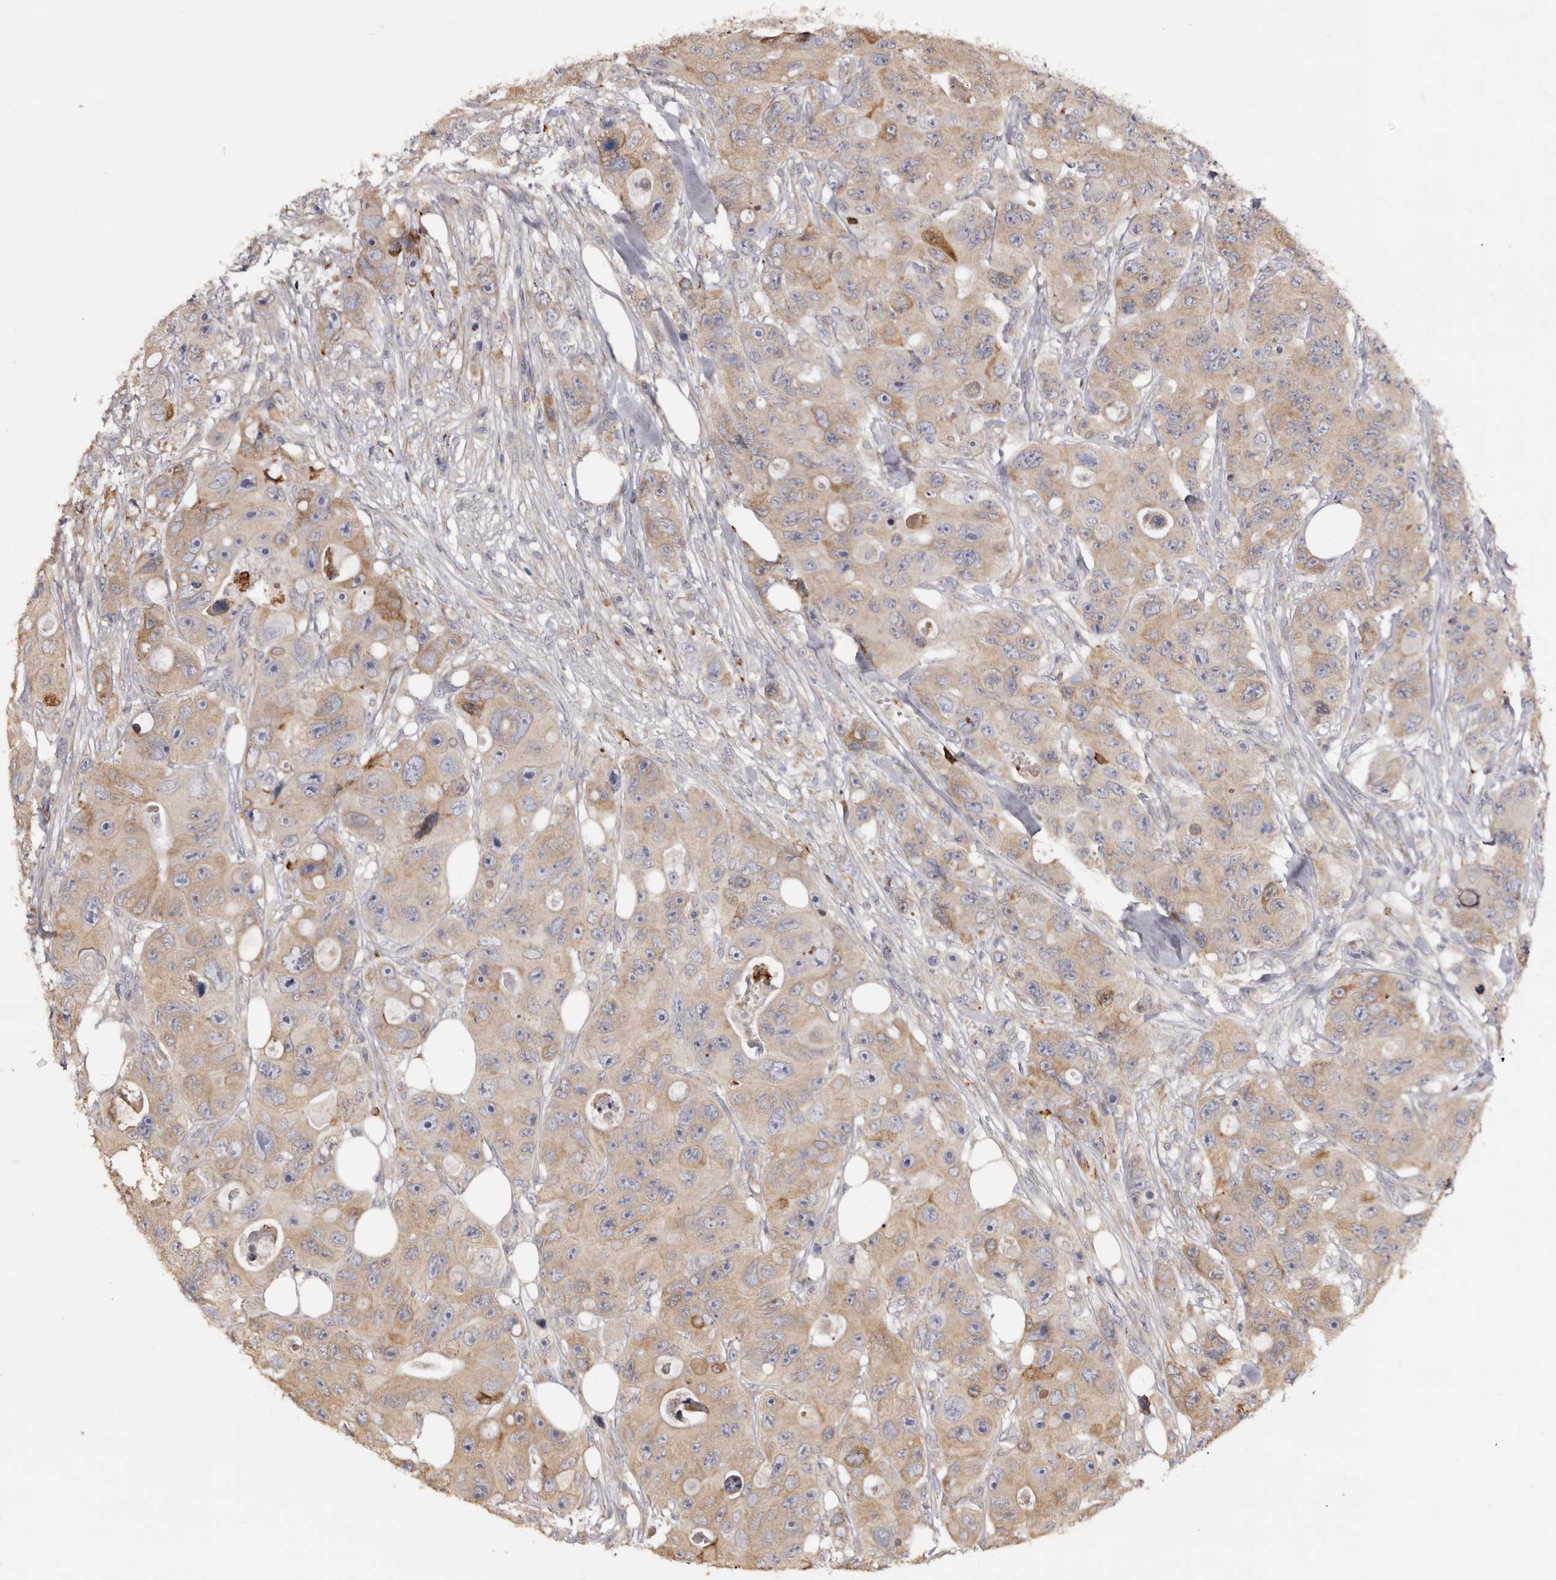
{"staining": {"intensity": "weak", "quantity": ">75%", "location": "cytoplasmic/membranous"}, "tissue": "colorectal cancer", "cell_type": "Tumor cells", "image_type": "cancer", "snomed": [{"axis": "morphology", "description": "Adenocarcinoma, NOS"}, {"axis": "topography", "description": "Colon"}], "caption": "Tumor cells display low levels of weak cytoplasmic/membranous staining in about >75% of cells in human adenocarcinoma (colorectal).", "gene": "PIGX", "patient": {"sex": "female", "age": 46}}